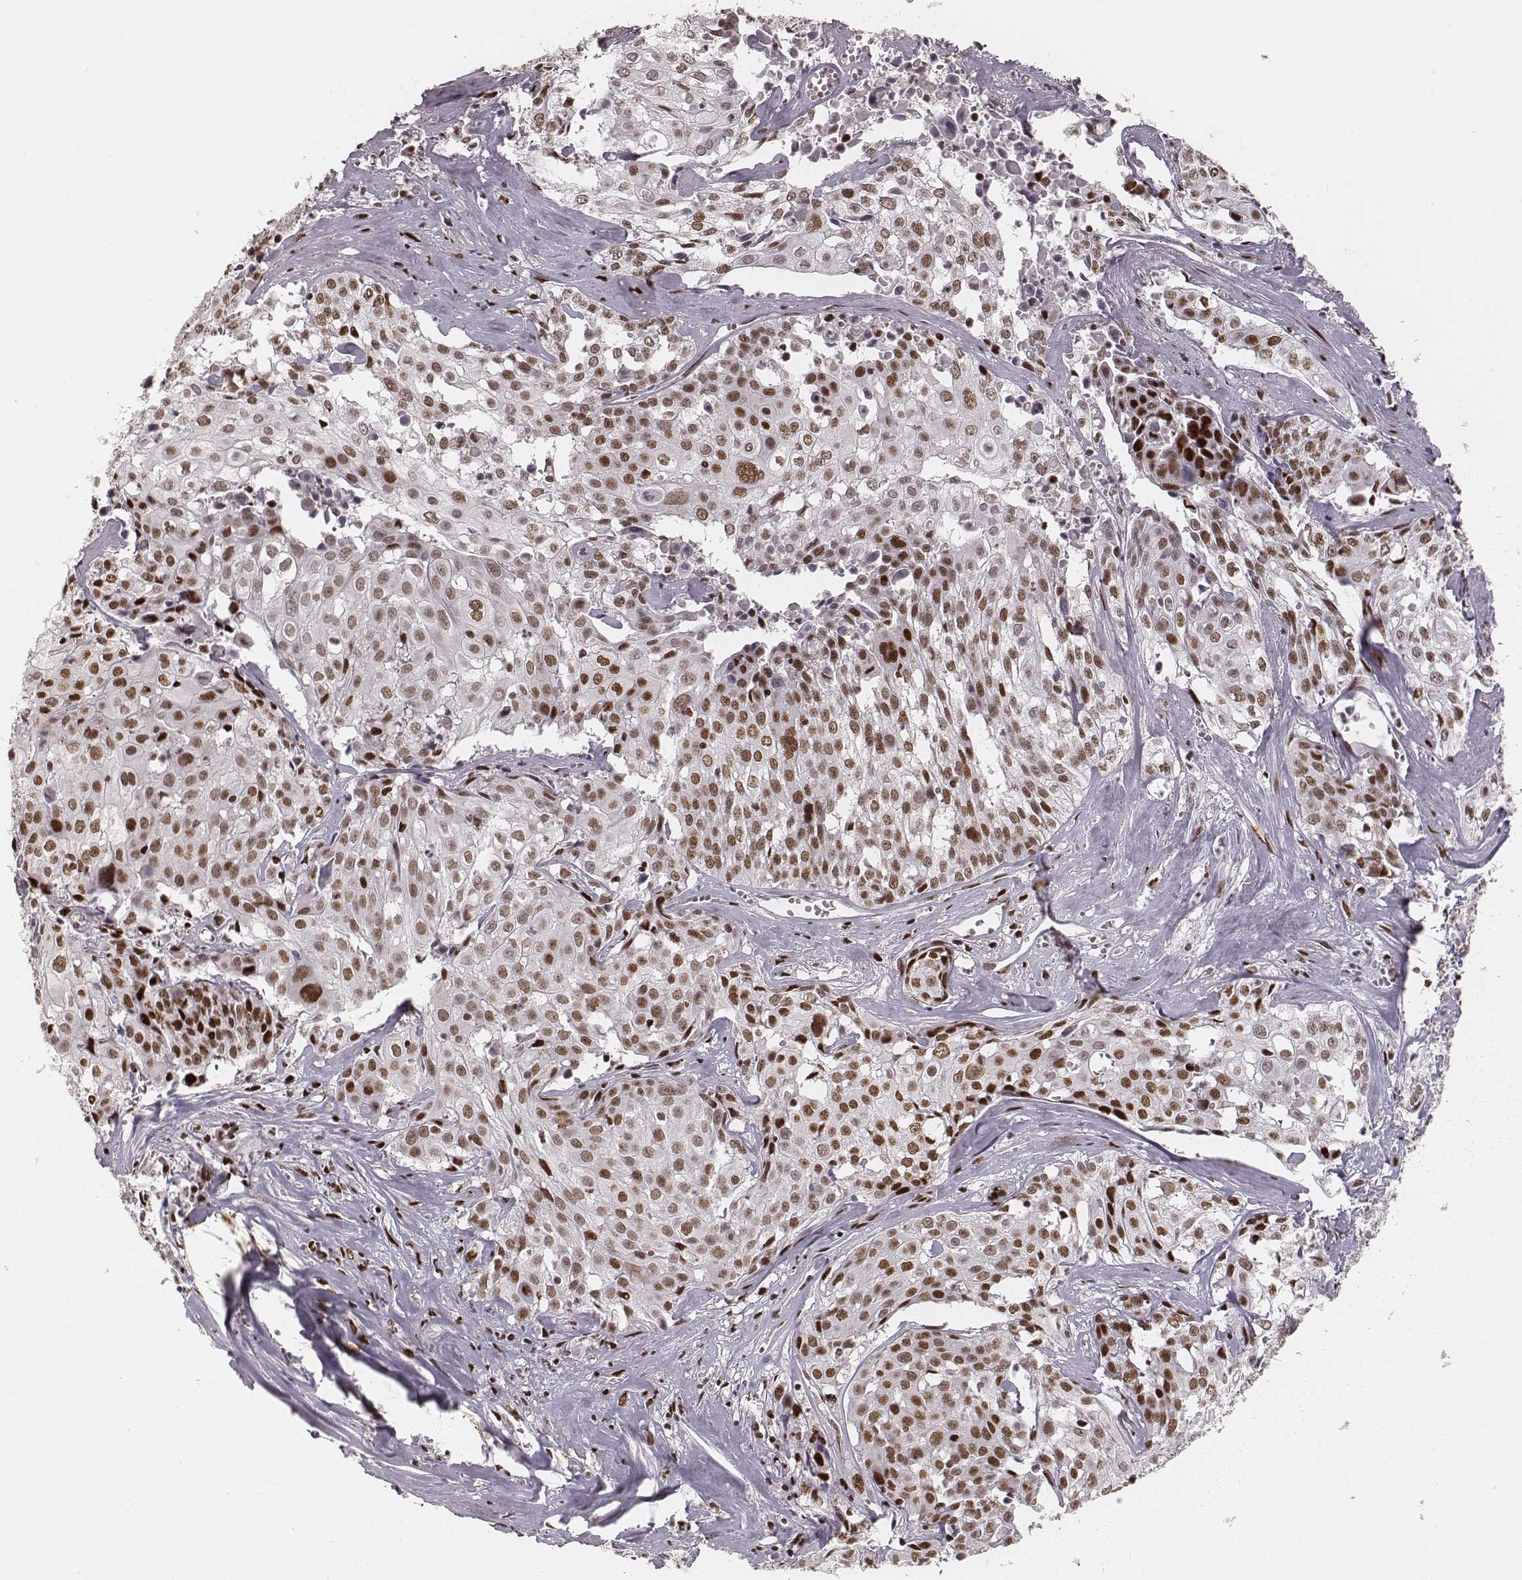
{"staining": {"intensity": "strong", "quantity": ">75%", "location": "nuclear"}, "tissue": "cervical cancer", "cell_type": "Tumor cells", "image_type": "cancer", "snomed": [{"axis": "morphology", "description": "Squamous cell carcinoma, NOS"}, {"axis": "topography", "description": "Cervix"}], "caption": "Protein expression analysis of human cervical cancer (squamous cell carcinoma) reveals strong nuclear expression in about >75% of tumor cells. (DAB IHC with brightfield microscopy, high magnification).", "gene": "HNRNPC", "patient": {"sex": "female", "age": 39}}